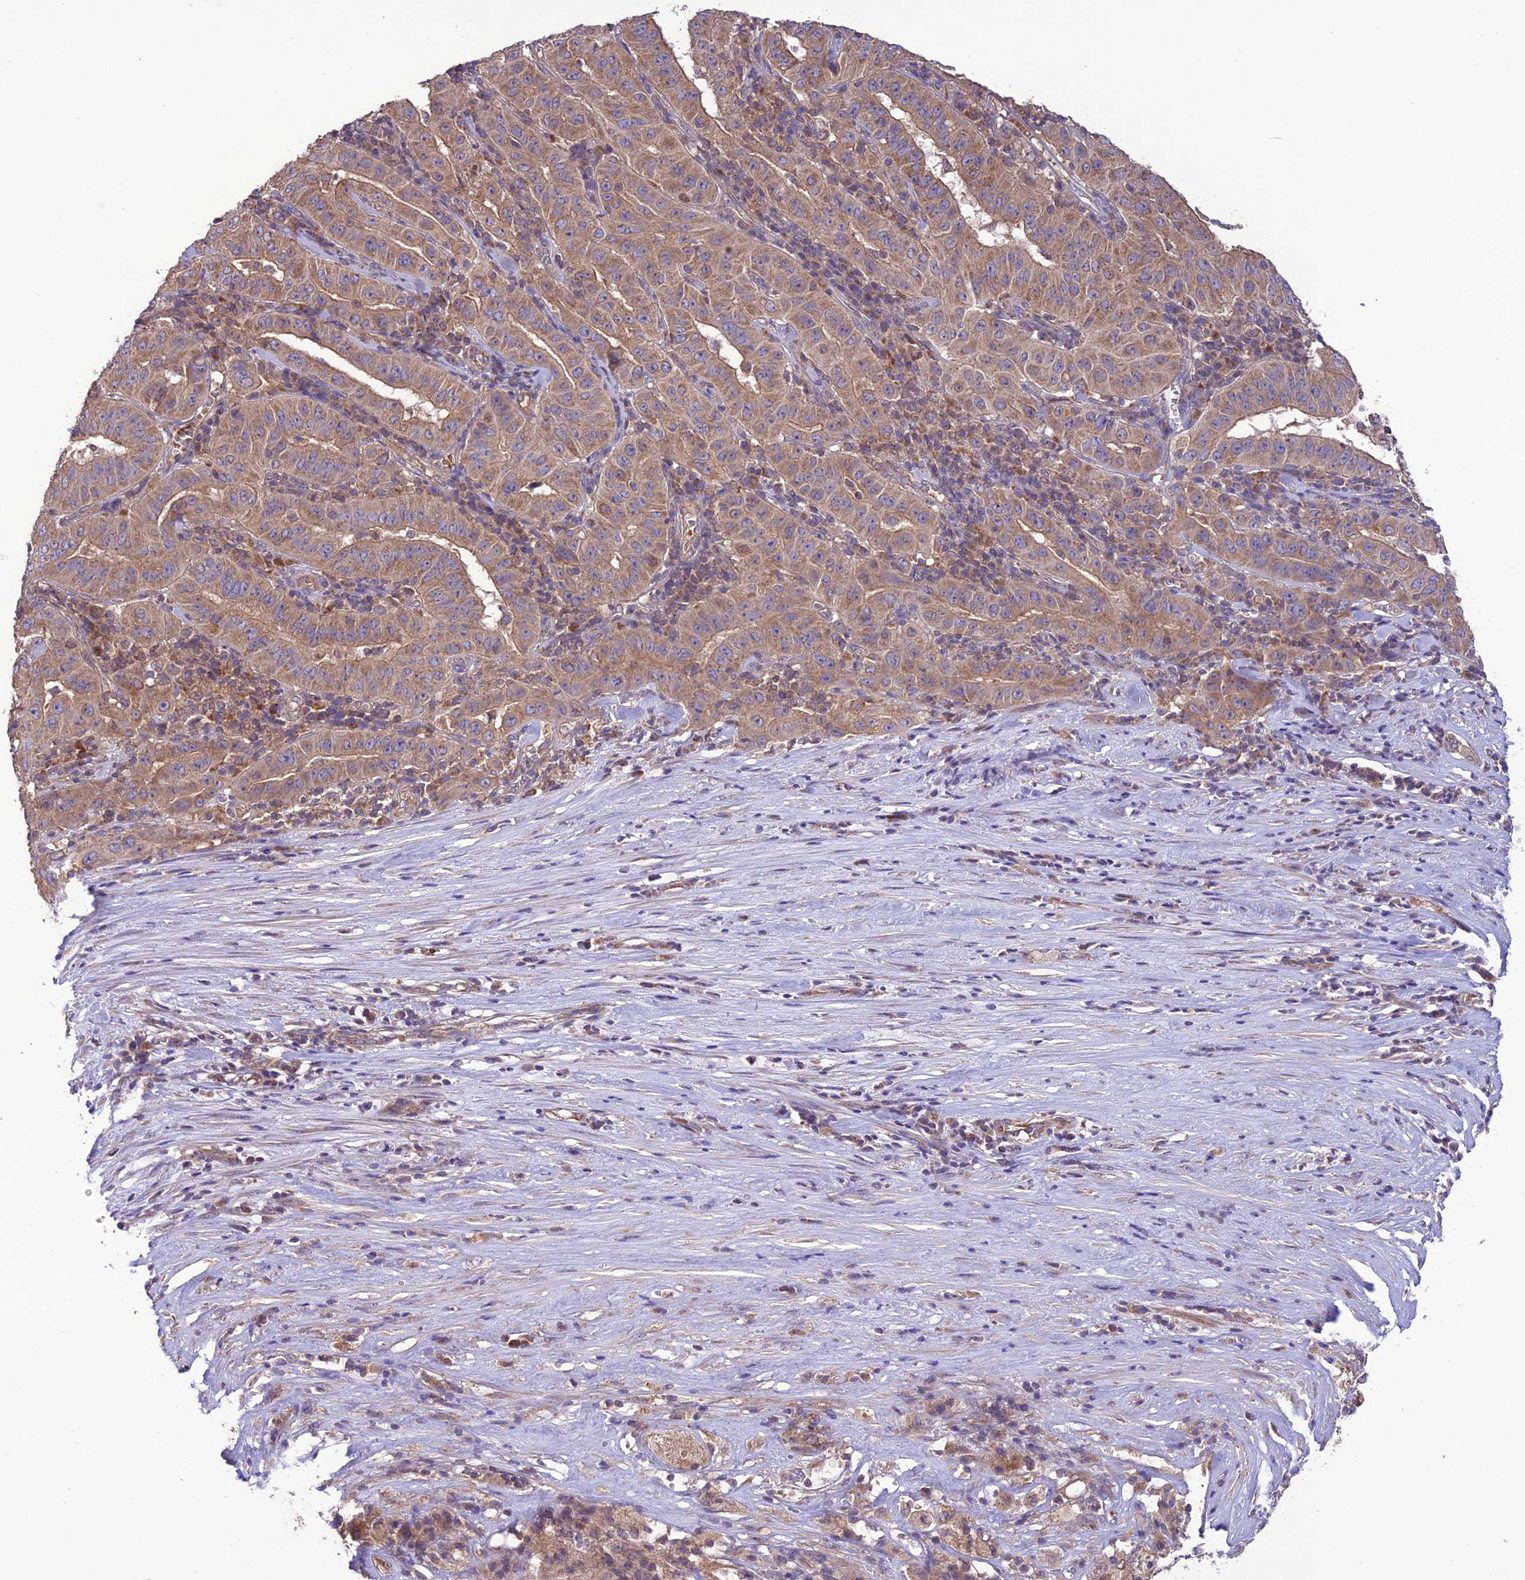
{"staining": {"intensity": "moderate", "quantity": ">75%", "location": "cytoplasmic/membranous"}, "tissue": "pancreatic cancer", "cell_type": "Tumor cells", "image_type": "cancer", "snomed": [{"axis": "morphology", "description": "Adenocarcinoma, NOS"}, {"axis": "topography", "description": "Pancreas"}], "caption": "Tumor cells show medium levels of moderate cytoplasmic/membranous positivity in about >75% of cells in pancreatic adenocarcinoma.", "gene": "NDUFAF1", "patient": {"sex": "male", "age": 63}}